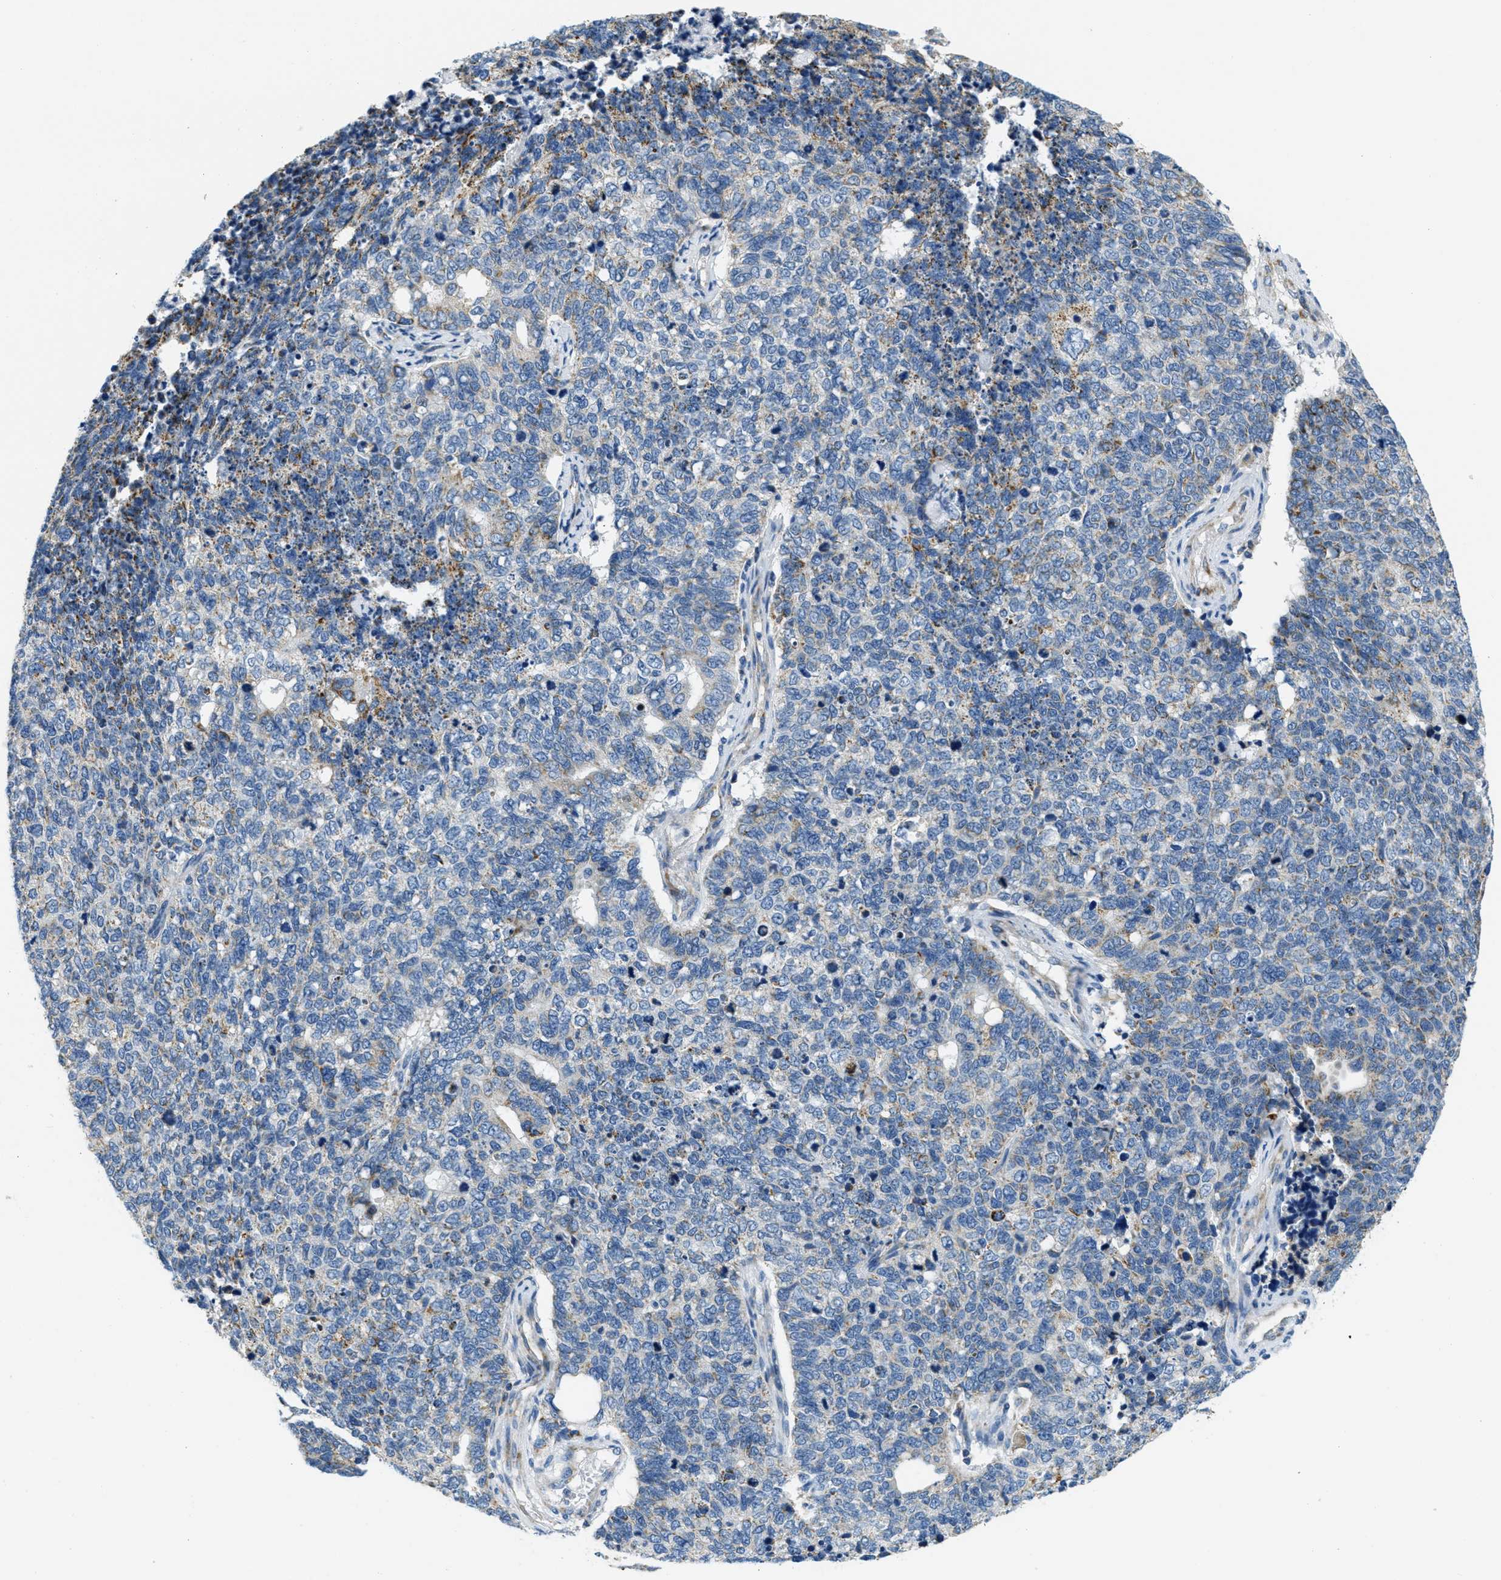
{"staining": {"intensity": "moderate", "quantity": "<25%", "location": "cytoplasmic/membranous"}, "tissue": "cervical cancer", "cell_type": "Tumor cells", "image_type": "cancer", "snomed": [{"axis": "morphology", "description": "Squamous cell carcinoma, NOS"}, {"axis": "topography", "description": "Cervix"}], "caption": "Protein staining demonstrates moderate cytoplasmic/membranous staining in about <25% of tumor cells in squamous cell carcinoma (cervical).", "gene": "CA4", "patient": {"sex": "female", "age": 63}}